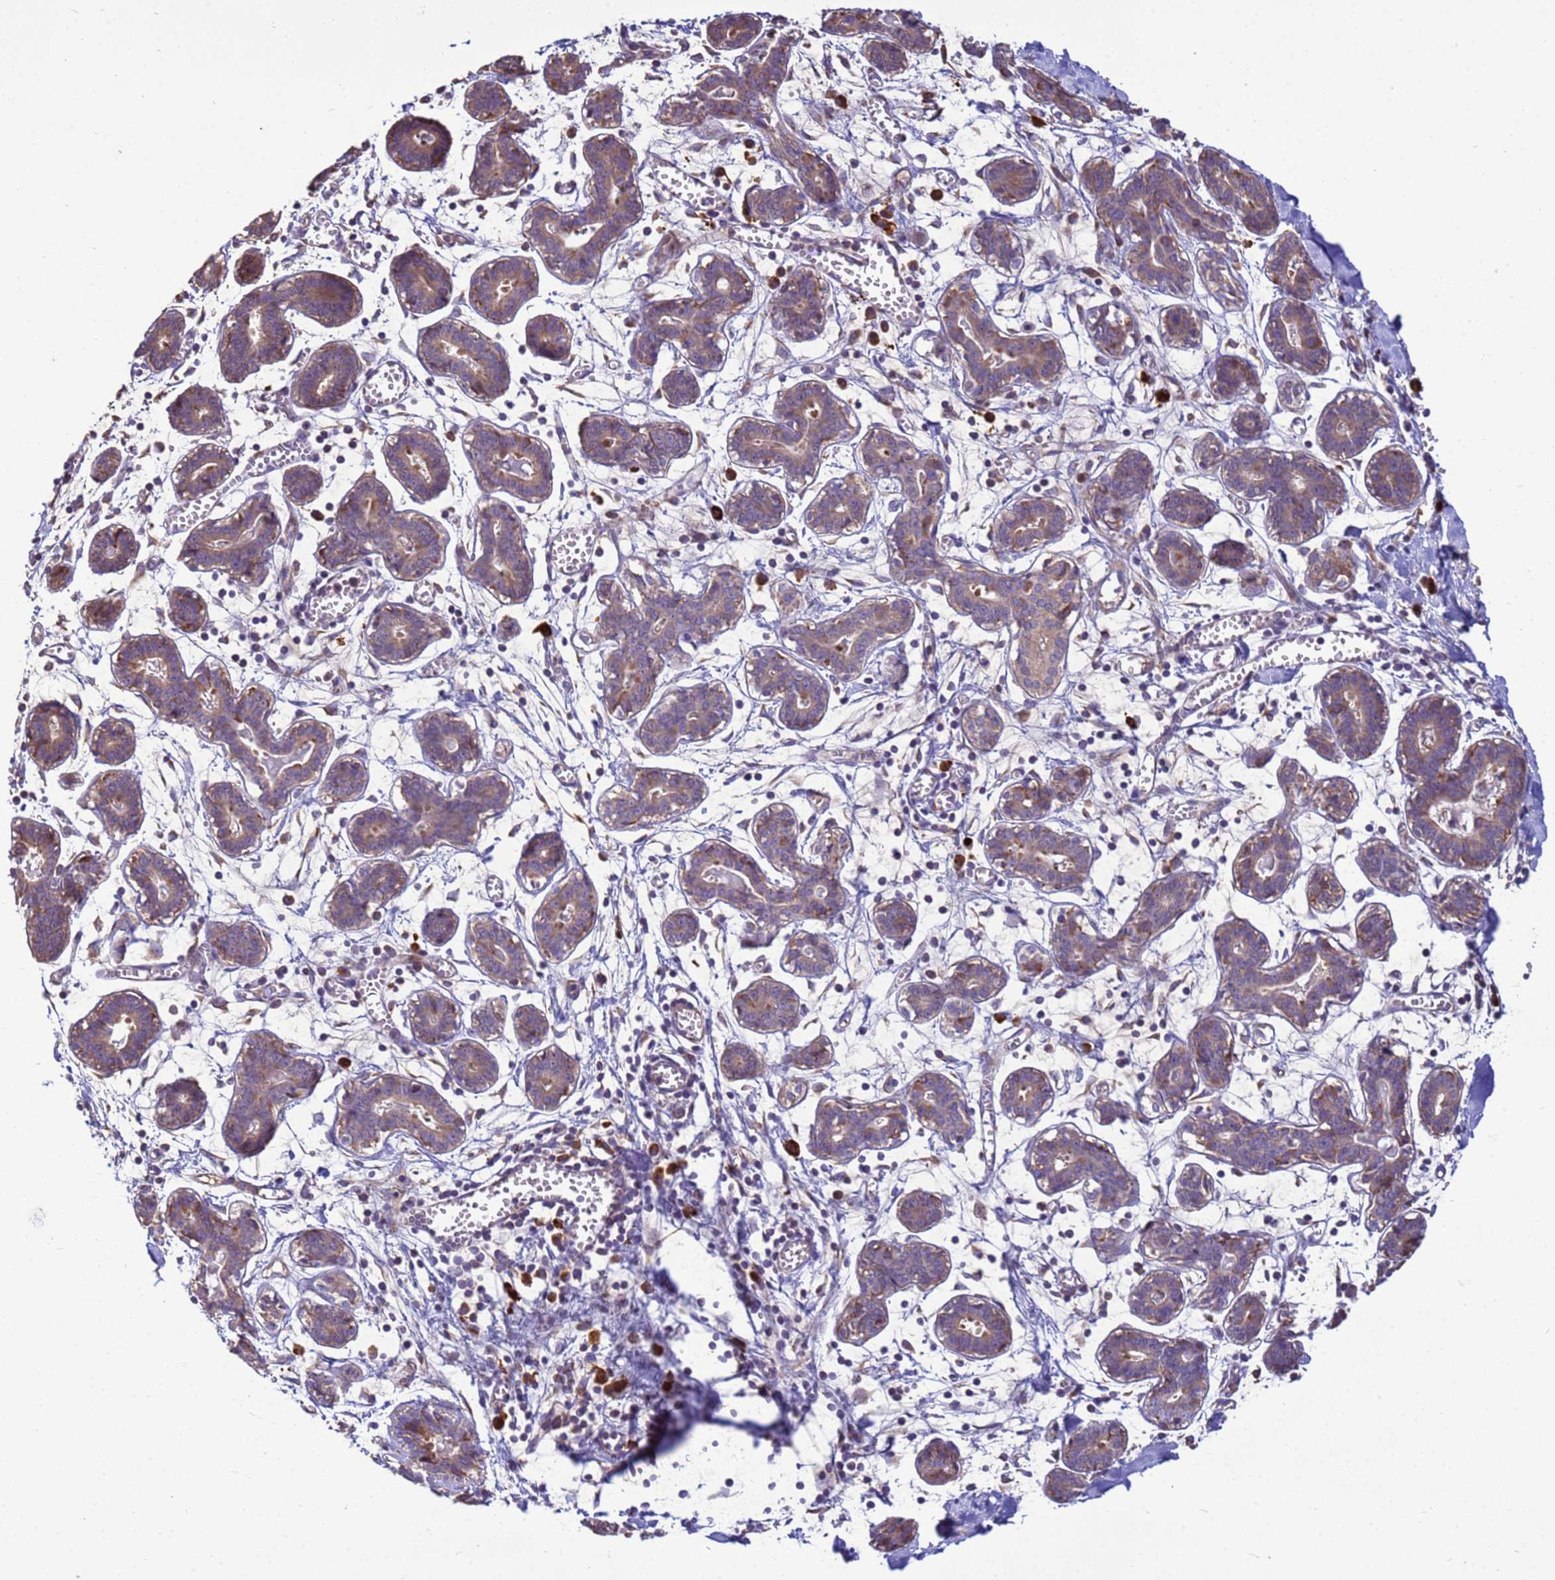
{"staining": {"intensity": "negative", "quantity": "none", "location": "none"}, "tissue": "breast", "cell_type": "Adipocytes", "image_type": "normal", "snomed": [{"axis": "morphology", "description": "Normal tissue, NOS"}, {"axis": "topography", "description": "Breast"}], "caption": "This photomicrograph is of unremarkable breast stained with immunohistochemistry (IHC) to label a protein in brown with the nuclei are counter-stained blue. There is no staining in adipocytes.", "gene": "THAP5", "patient": {"sex": "female", "age": 27}}